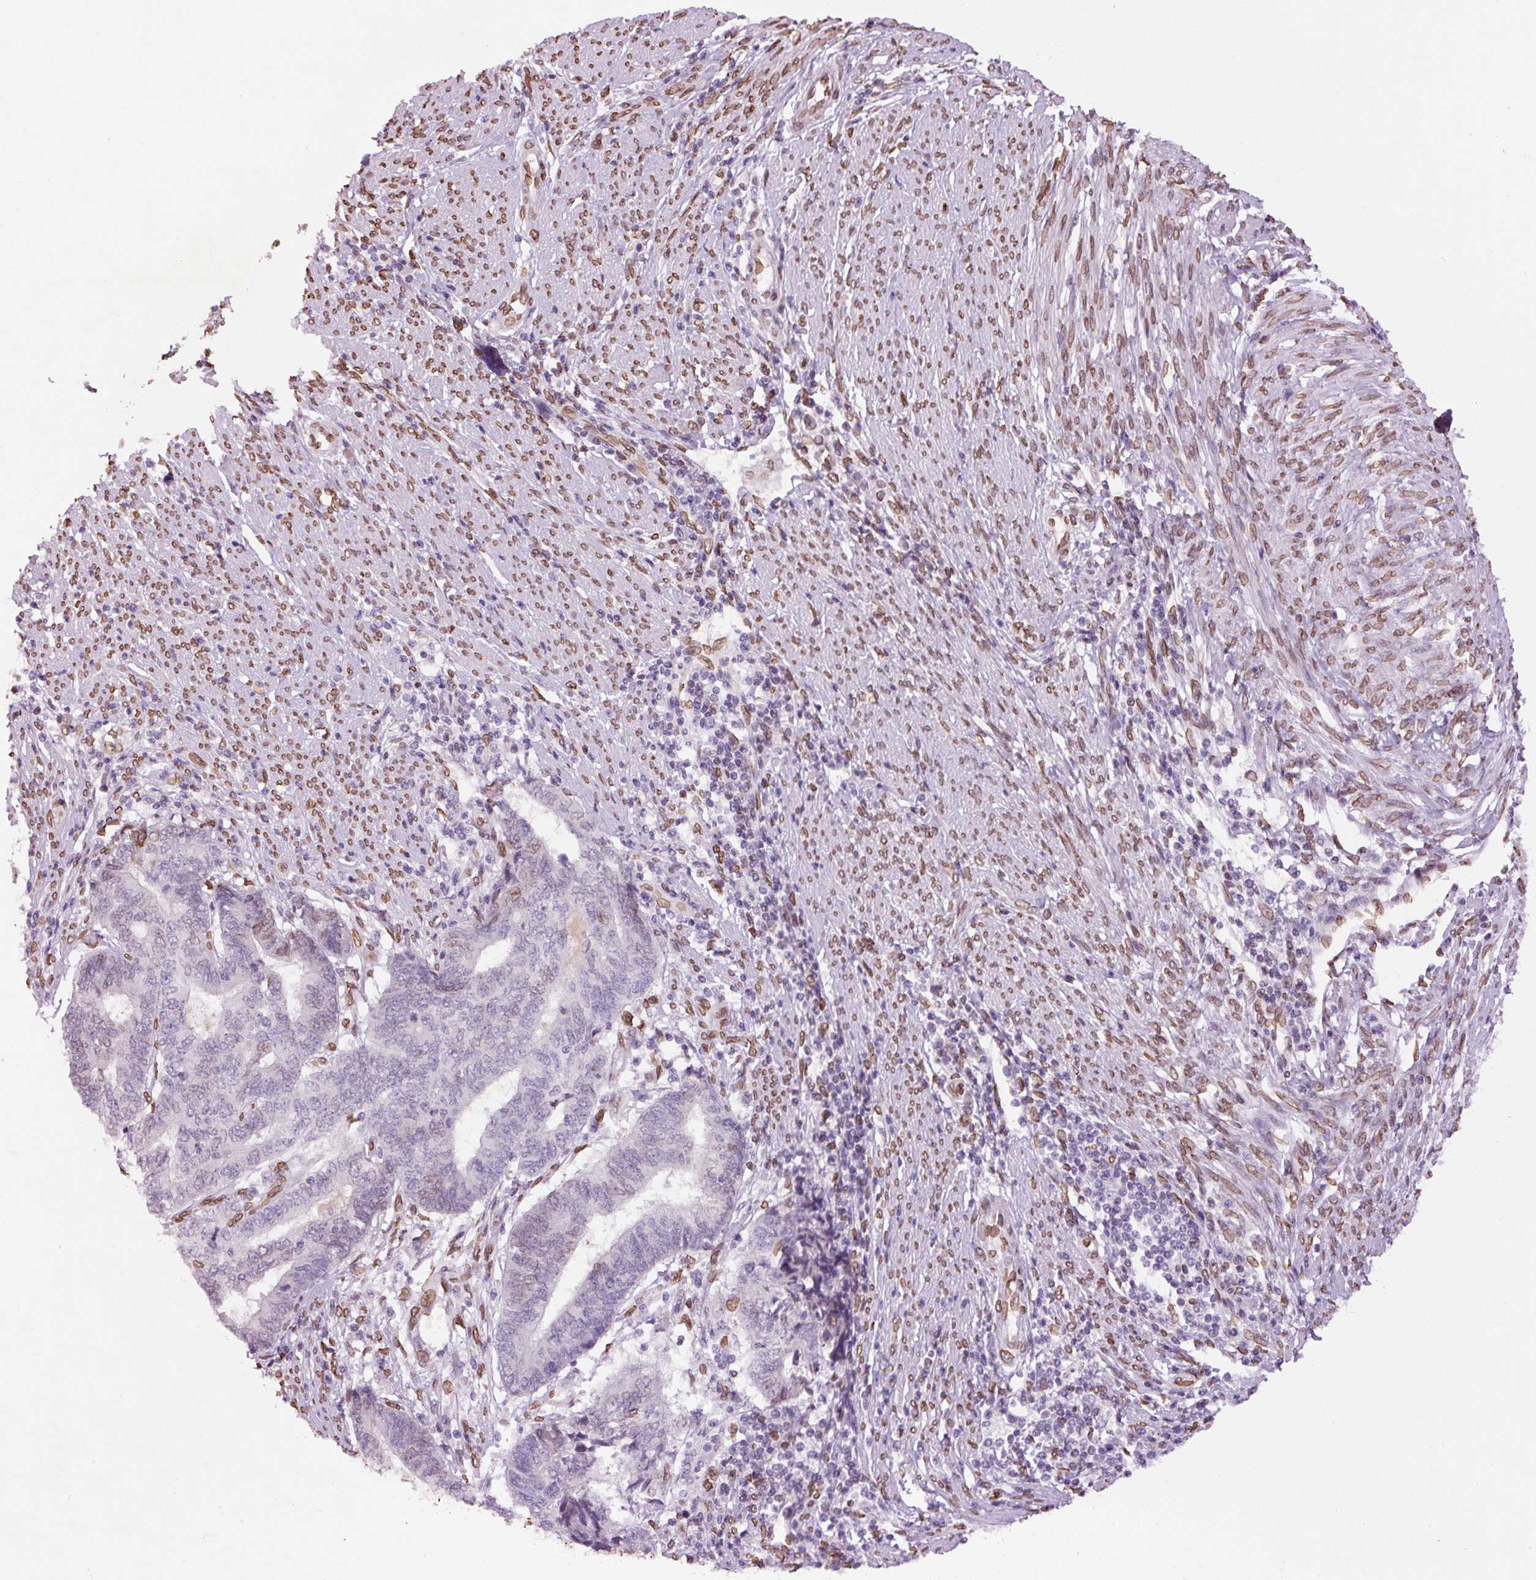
{"staining": {"intensity": "negative", "quantity": "none", "location": "none"}, "tissue": "endometrial cancer", "cell_type": "Tumor cells", "image_type": "cancer", "snomed": [{"axis": "morphology", "description": "Adenocarcinoma, NOS"}, {"axis": "topography", "description": "Uterus"}, {"axis": "topography", "description": "Endometrium"}], "caption": "Endometrial cancer (adenocarcinoma) was stained to show a protein in brown. There is no significant staining in tumor cells.", "gene": "ZNF224", "patient": {"sex": "female", "age": 70}}